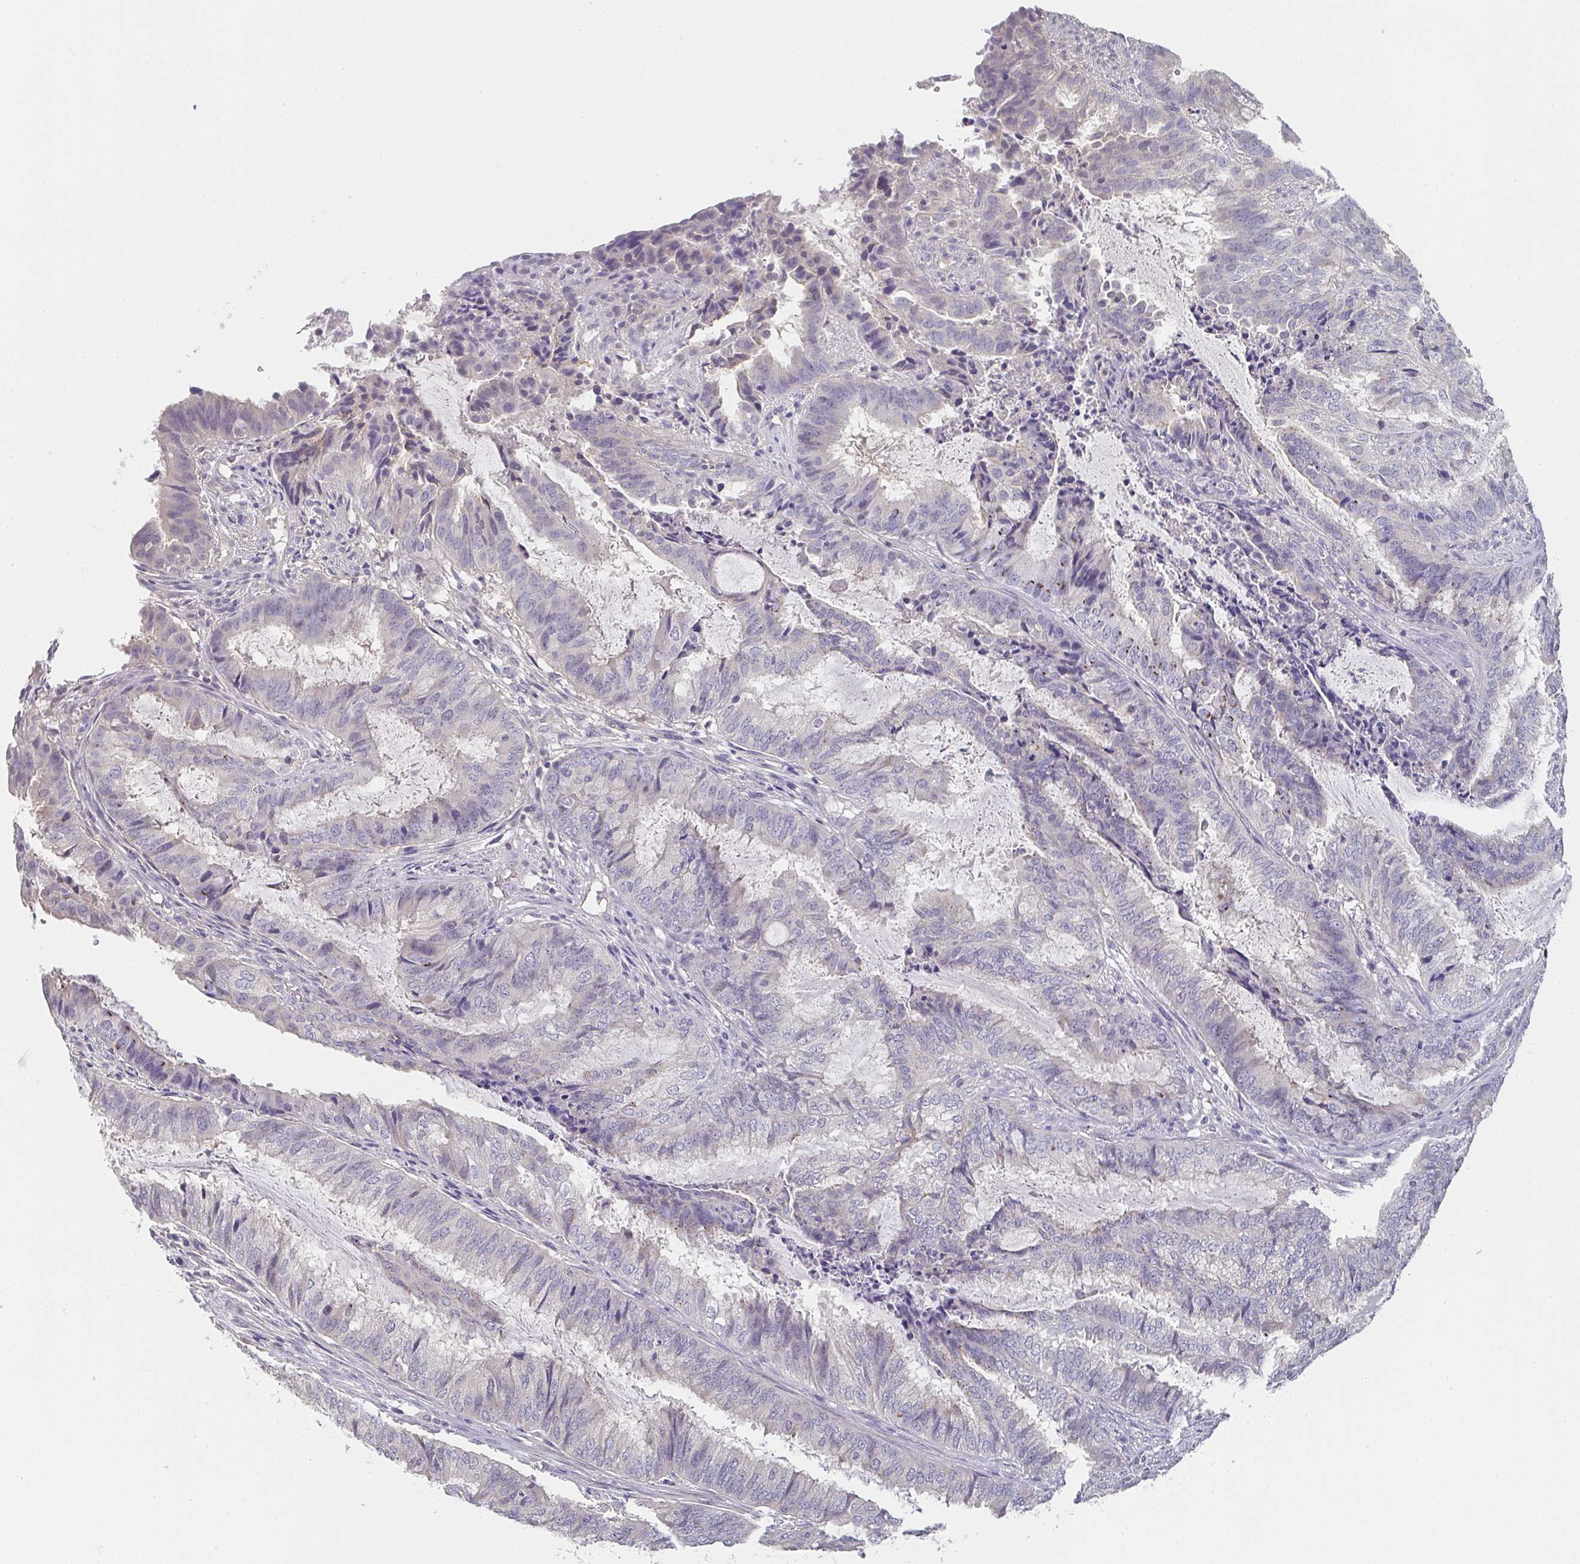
{"staining": {"intensity": "negative", "quantity": "none", "location": "none"}, "tissue": "endometrial cancer", "cell_type": "Tumor cells", "image_type": "cancer", "snomed": [{"axis": "morphology", "description": "Adenocarcinoma, NOS"}, {"axis": "topography", "description": "Endometrium"}], "caption": "An image of endometrial cancer stained for a protein exhibits no brown staining in tumor cells.", "gene": "CHMP5", "patient": {"sex": "female", "age": 51}}